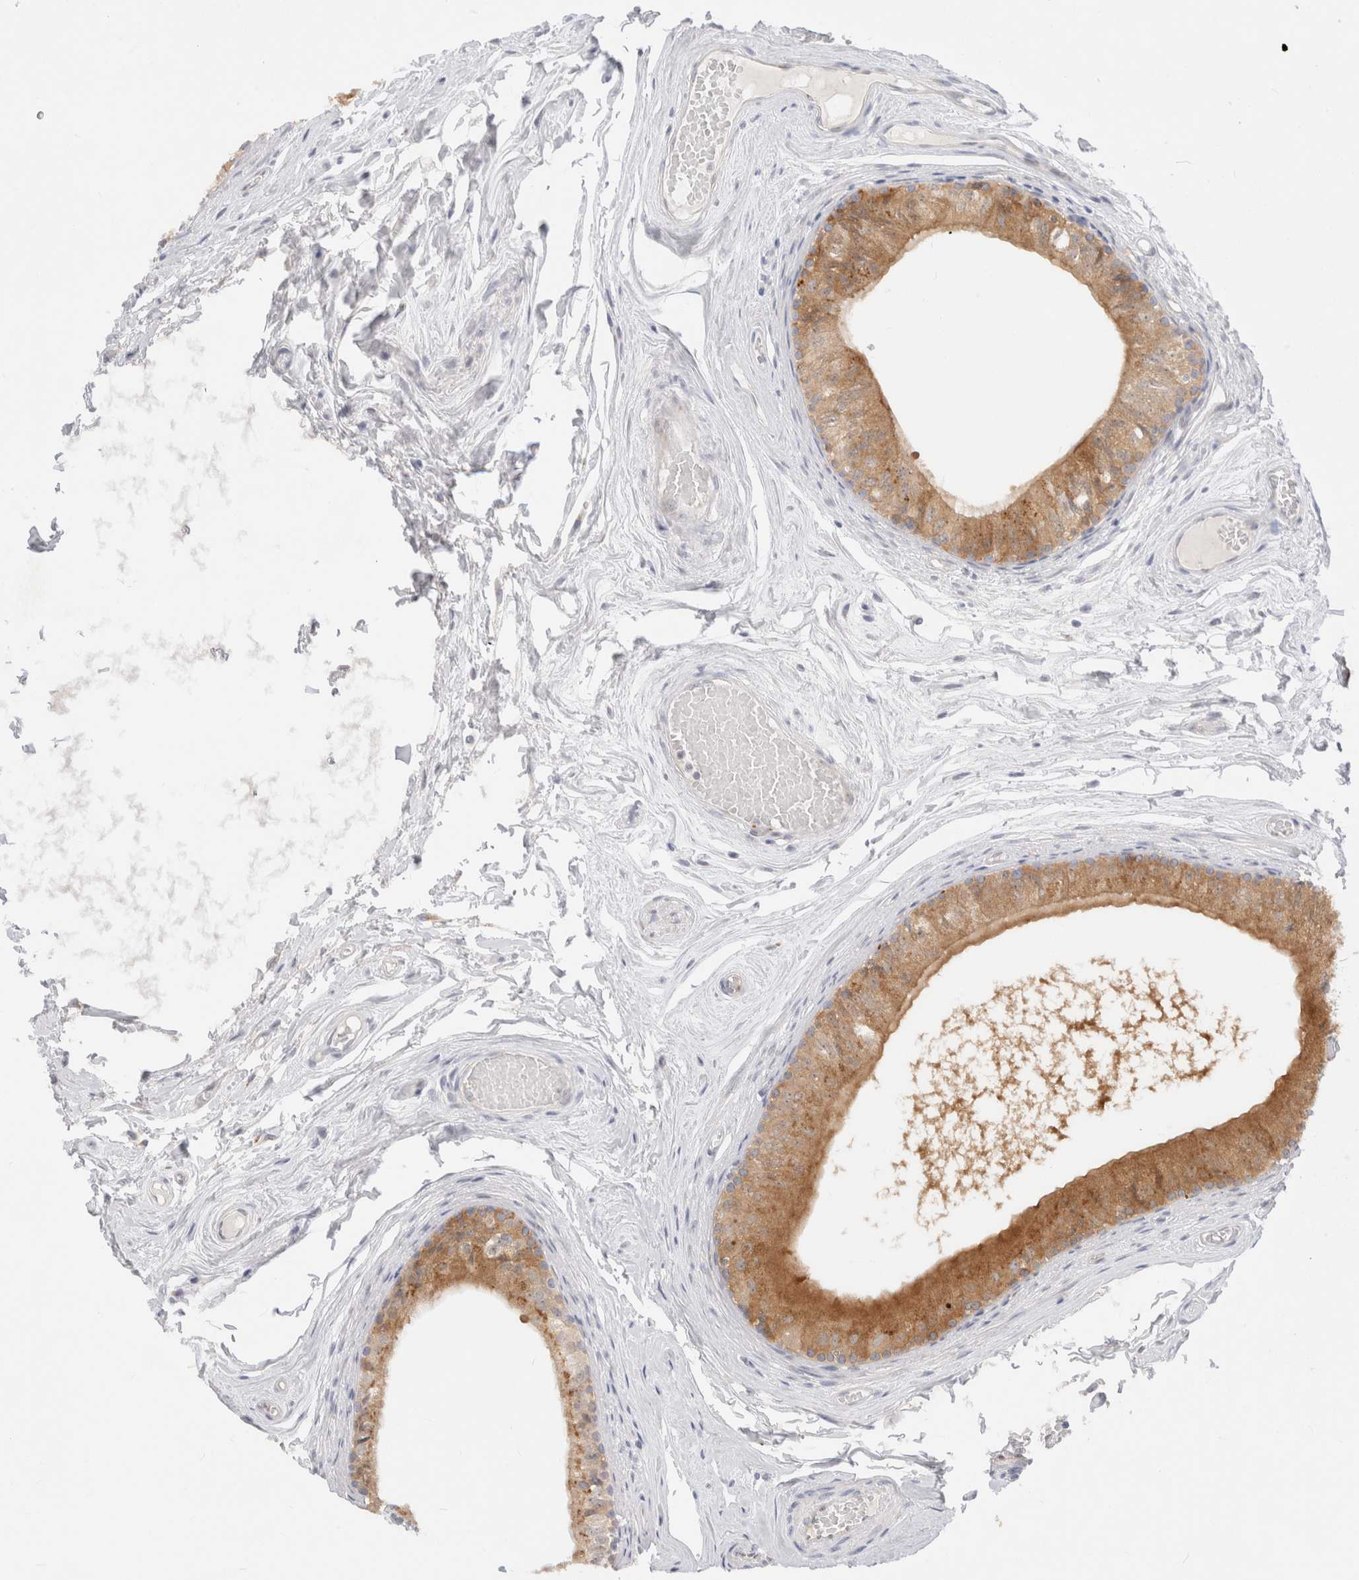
{"staining": {"intensity": "moderate", "quantity": ">75%", "location": "cytoplasmic/membranous"}, "tissue": "epididymis", "cell_type": "Glandular cells", "image_type": "normal", "snomed": [{"axis": "morphology", "description": "Normal tissue, NOS"}, {"axis": "topography", "description": "Epididymis"}], "caption": "IHC image of unremarkable epididymis: human epididymis stained using IHC exhibits medium levels of moderate protein expression localized specifically in the cytoplasmic/membranous of glandular cells, appearing as a cytoplasmic/membranous brown color.", "gene": "EFCAB13", "patient": {"sex": "male", "age": 79}}